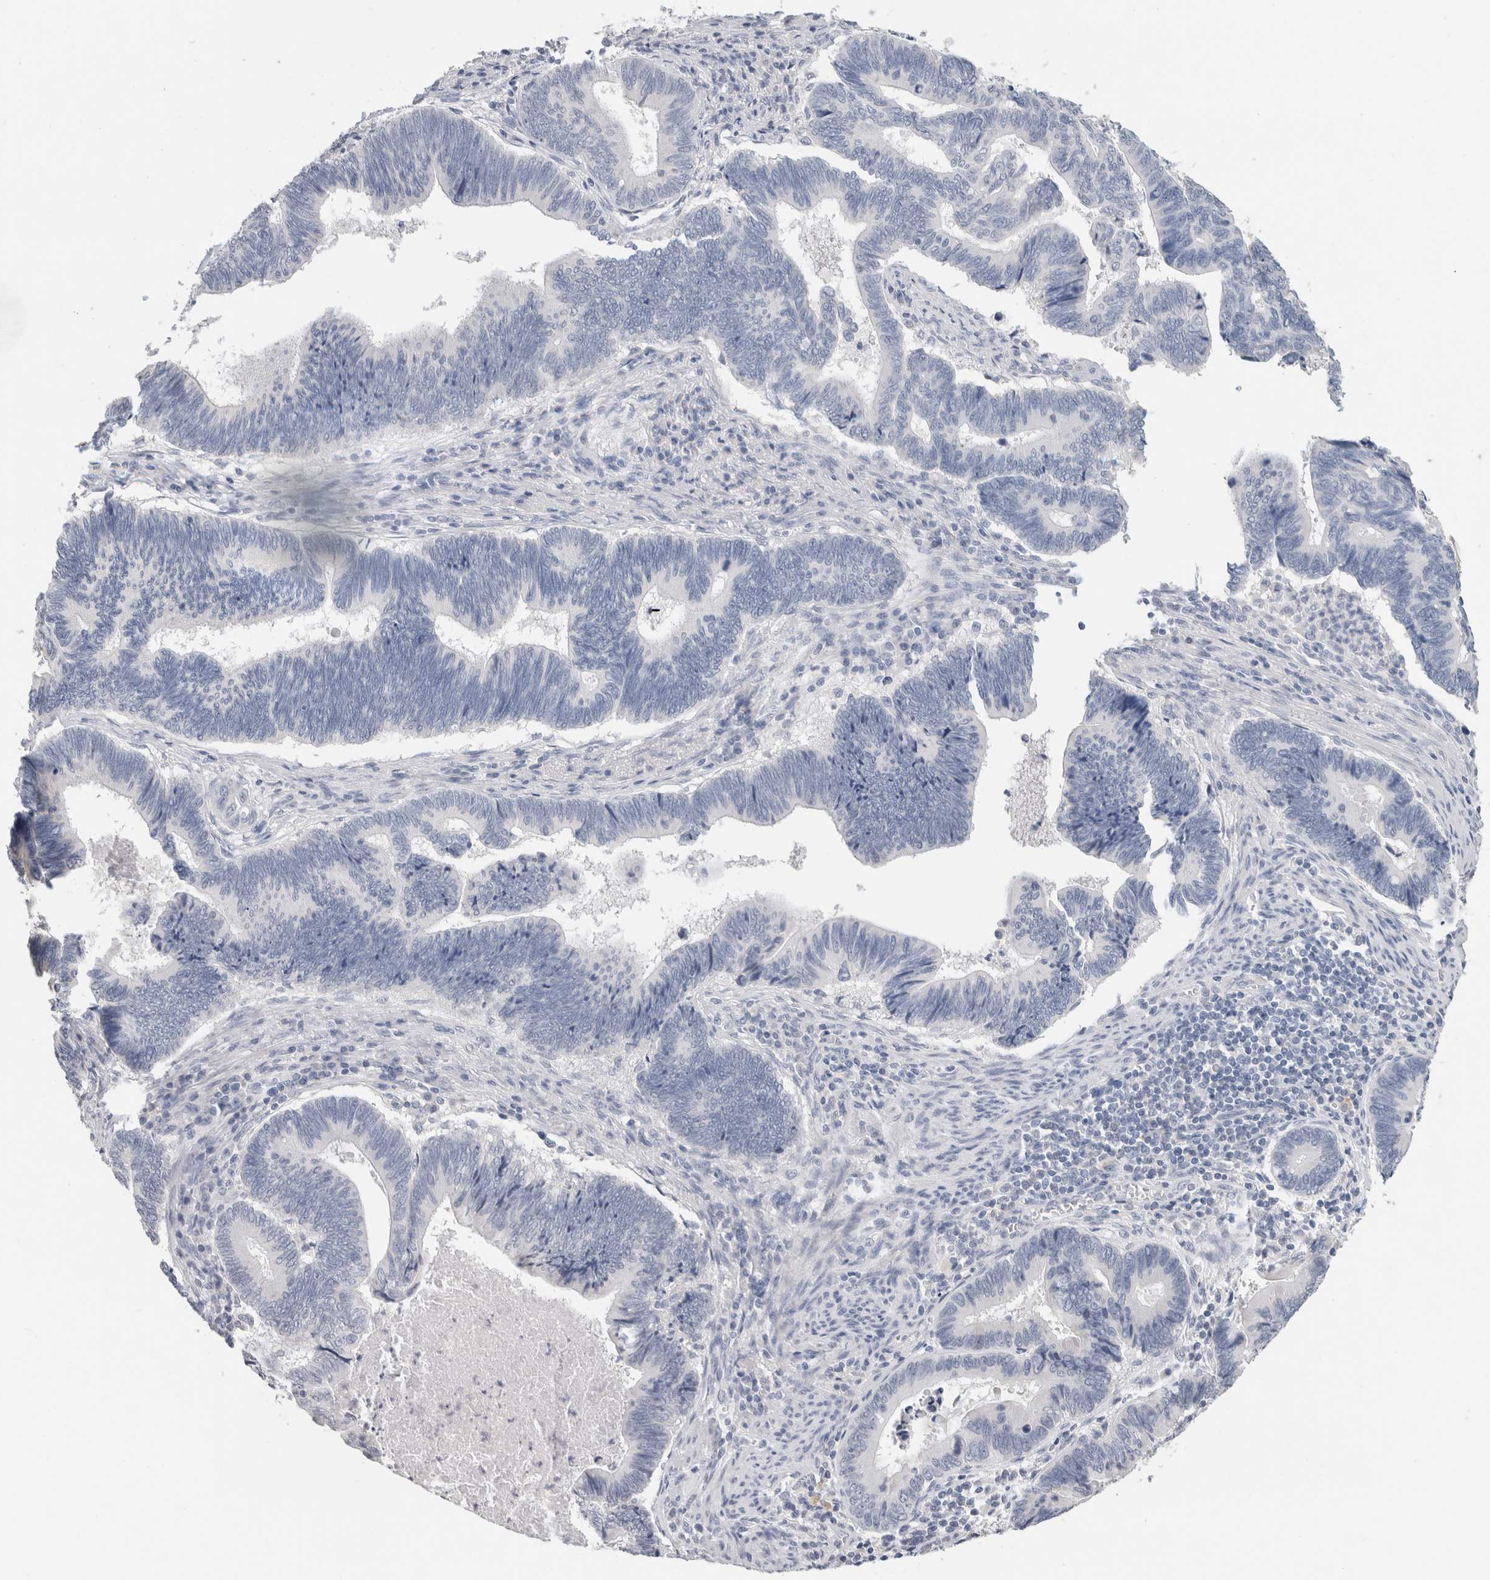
{"staining": {"intensity": "negative", "quantity": "none", "location": "none"}, "tissue": "pancreatic cancer", "cell_type": "Tumor cells", "image_type": "cancer", "snomed": [{"axis": "morphology", "description": "Adenocarcinoma, NOS"}, {"axis": "topography", "description": "Pancreas"}], "caption": "This is a micrograph of immunohistochemistry staining of pancreatic adenocarcinoma, which shows no staining in tumor cells.", "gene": "BCAN", "patient": {"sex": "female", "age": 70}}